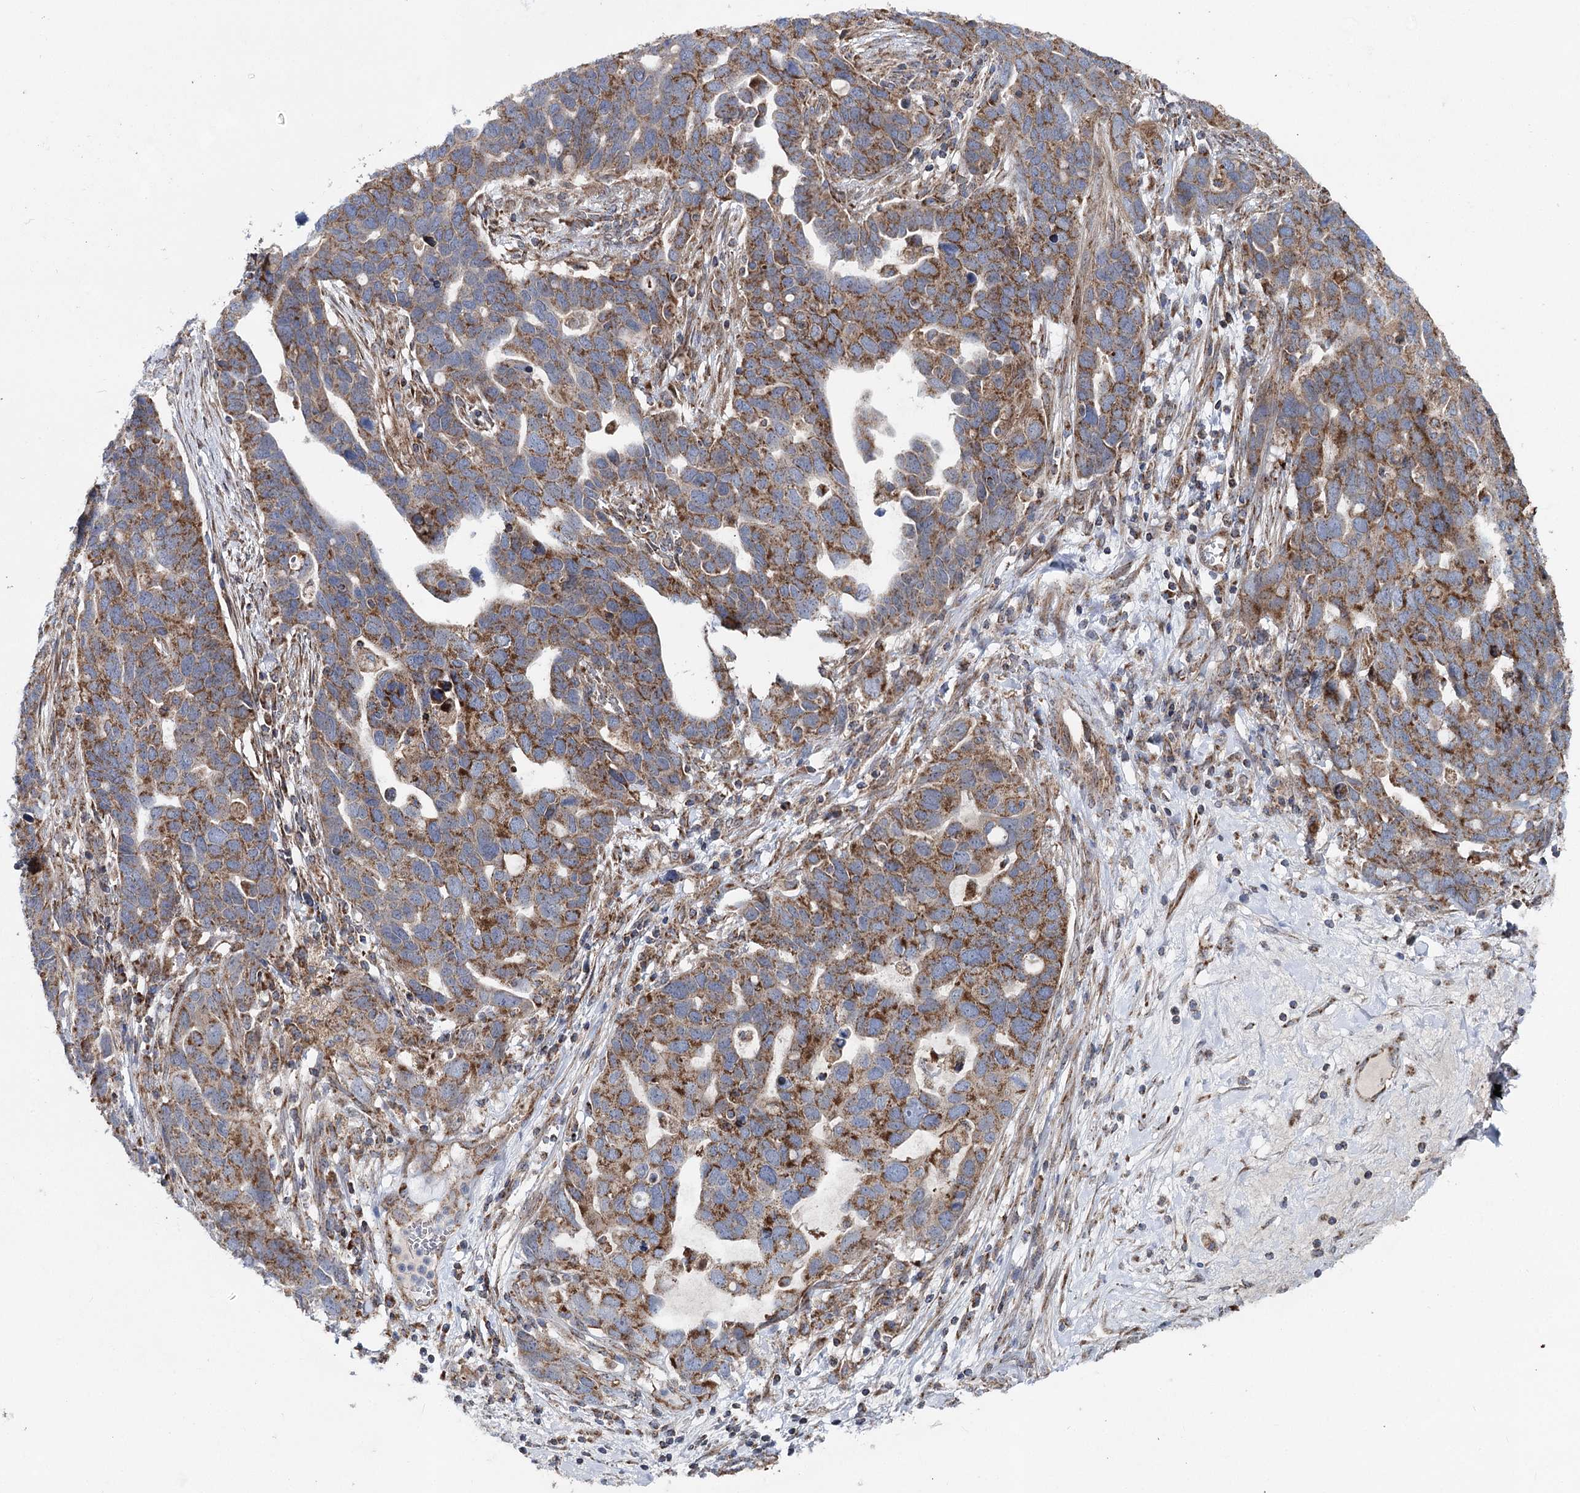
{"staining": {"intensity": "moderate", "quantity": ">75%", "location": "cytoplasmic/membranous"}, "tissue": "ovarian cancer", "cell_type": "Tumor cells", "image_type": "cancer", "snomed": [{"axis": "morphology", "description": "Cystadenocarcinoma, serous, NOS"}, {"axis": "topography", "description": "Ovary"}], "caption": "DAB immunohistochemical staining of human ovarian serous cystadenocarcinoma exhibits moderate cytoplasmic/membranous protein positivity in approximately >75% of tumor cells. (Brightfield microscopy of DAB IHC at high magnification).", "gene": "MSANTD2", "patient": {"sex": "female", "age": 54}}